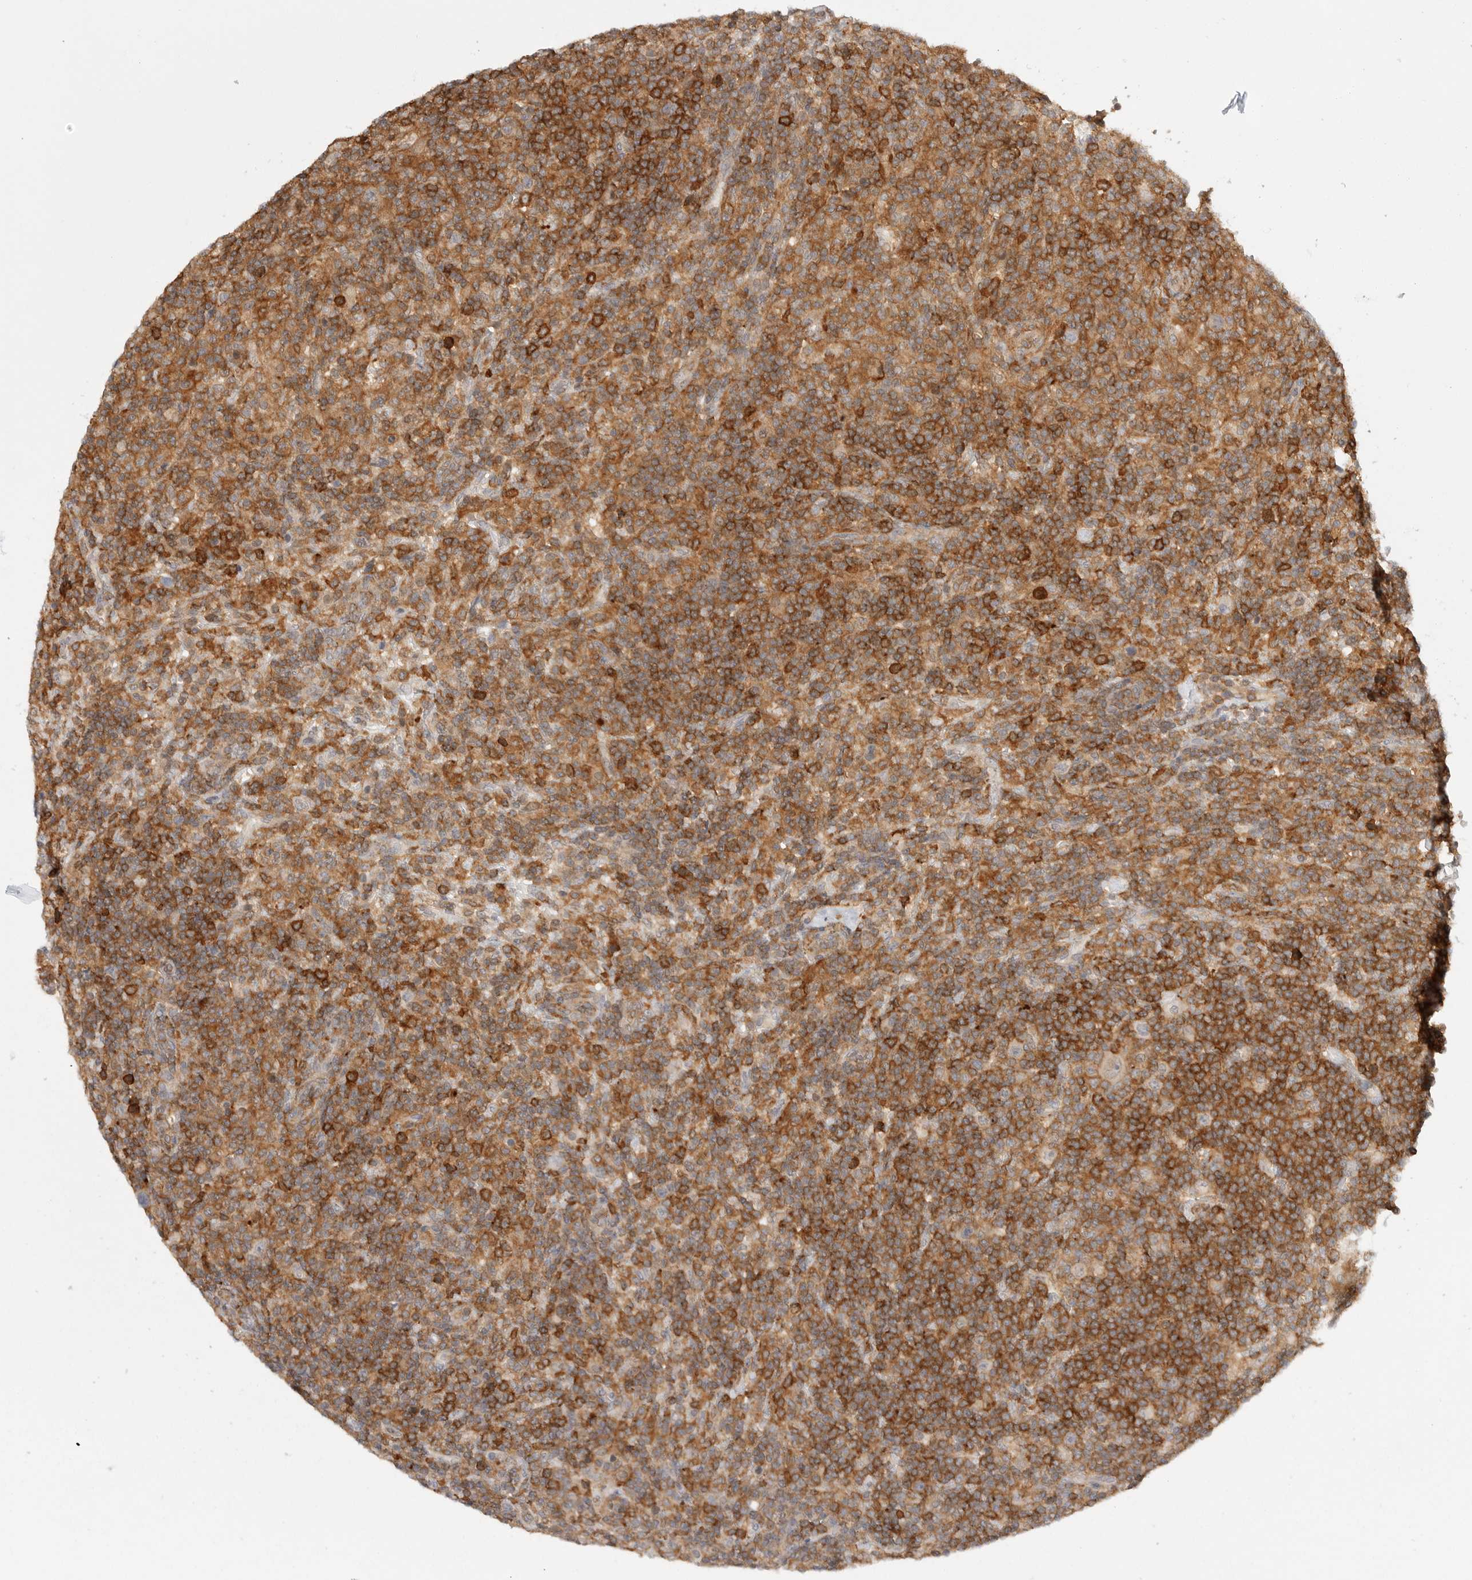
{"staining": {"intensity": "moderate", "quantity": ">75%", "location": "cytoplasmic/membranous"}, "tissue": "lymphoma", "cell_type": "Tumor cells", "image_type": "cancer", "snomed": [{"axis": "morphology", "description": "Hodgkin's disease, NOS"}, {"axis": "topography", "description": "Lymph node"}], "caption": "Immunohistochemical staining of human lymphoma reveals medium levels of moderate cytoplasmic/membranous positivity in approximately >75% of tumor cells. The staining is performed using DAB brown chromogen to label protein expression. The nuclei are counter-stained blue using hematoxylin.", "gene": "DBNL", "patient": {"sex": "male", "age": 70}}